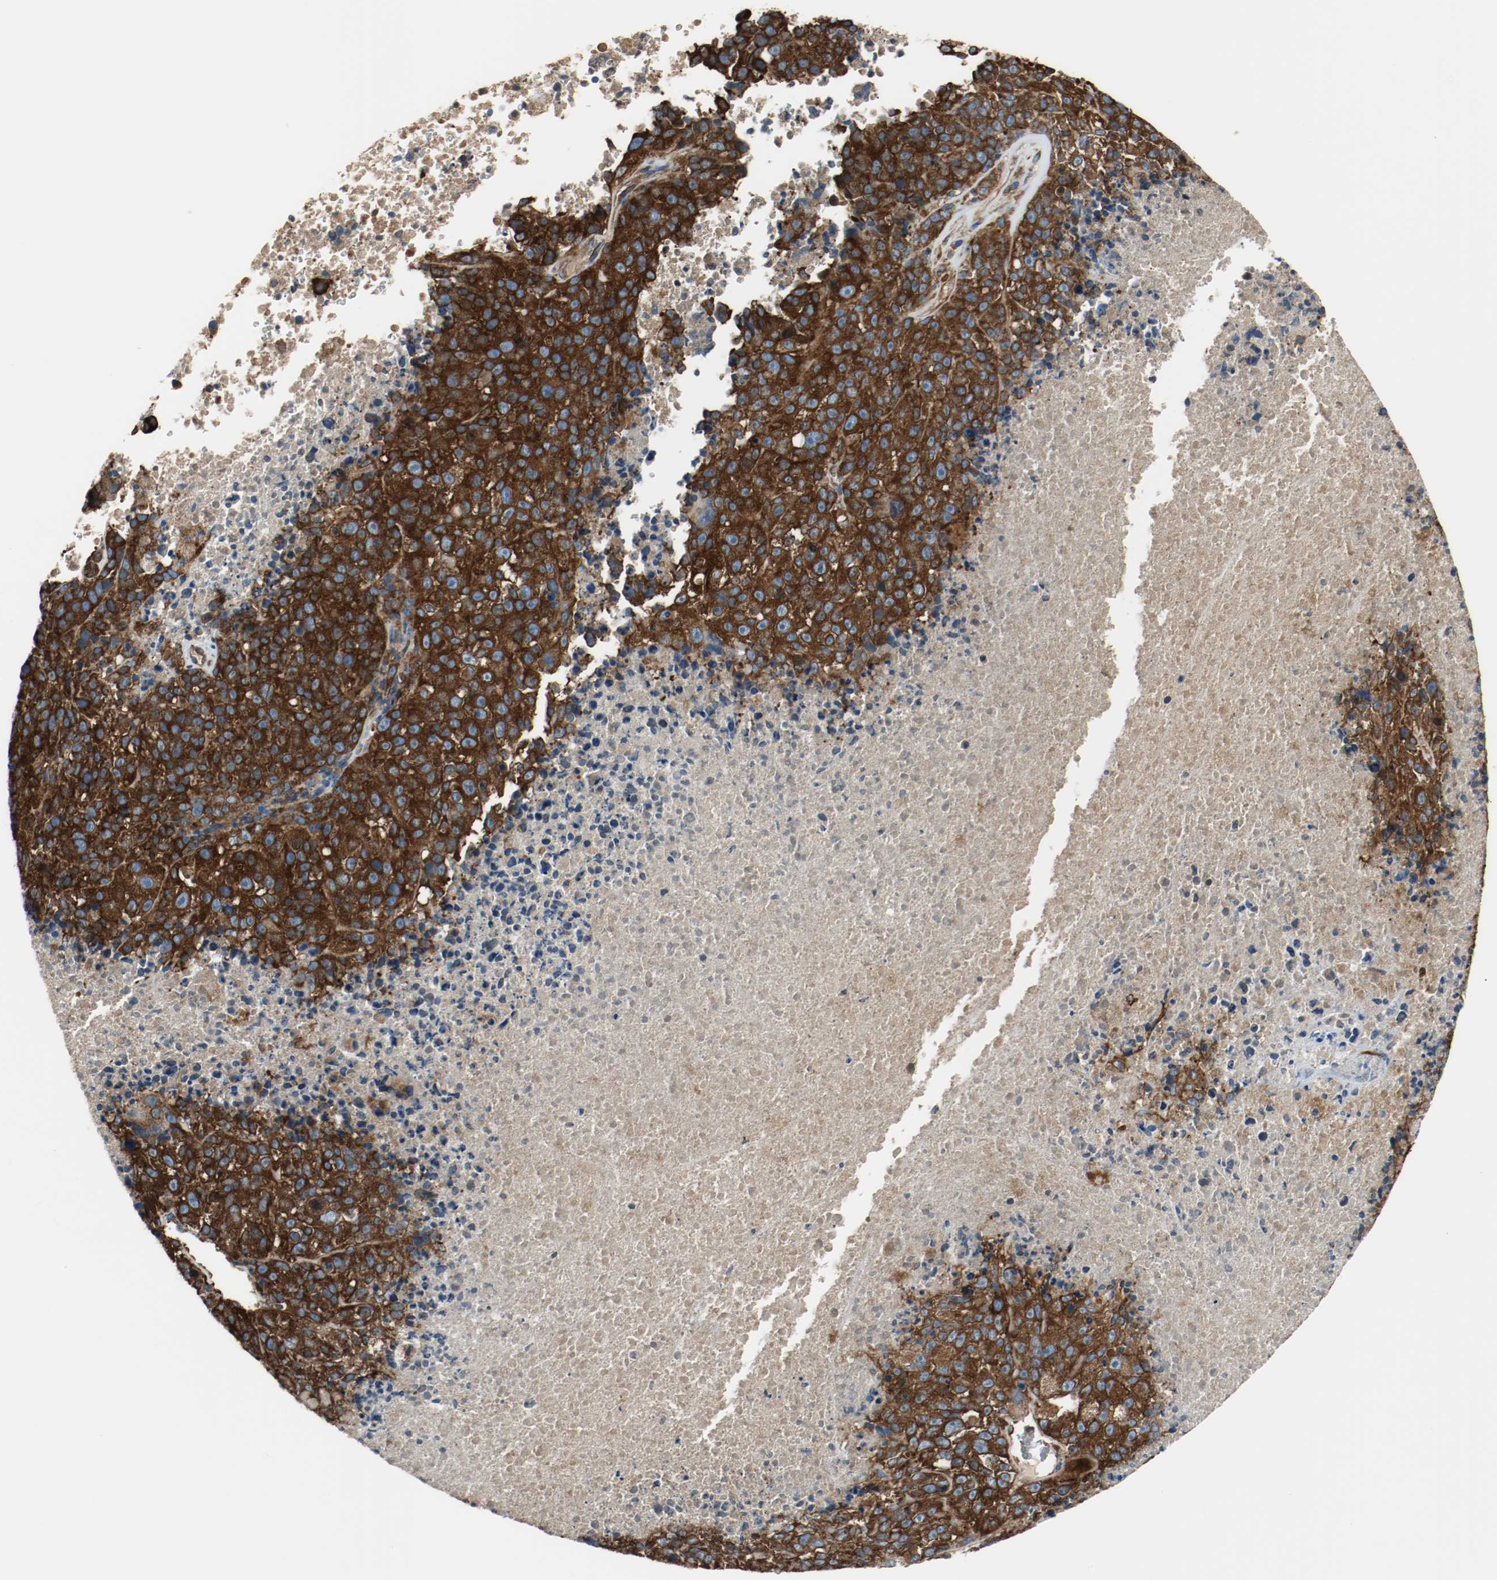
{"staining": {"intensity": "strong", "quantity": ">75%", "location": "cytoplasmic/membranous"}, "tissue": "melanoma", "cell_type": "Tumor cells", "image_type": "cancer", "snomed": [{"axis": "morphology", "description": "Malignant melanoma, Metastatic site"}, {"axis": "topography", "description": "Cerebral cortex"}], "caption": "Human melanoma stained with a protein marker displays strong staining in tumor cells.", "gene": "TUBA3D", "patient": {"sex": "female", "age": 52}}